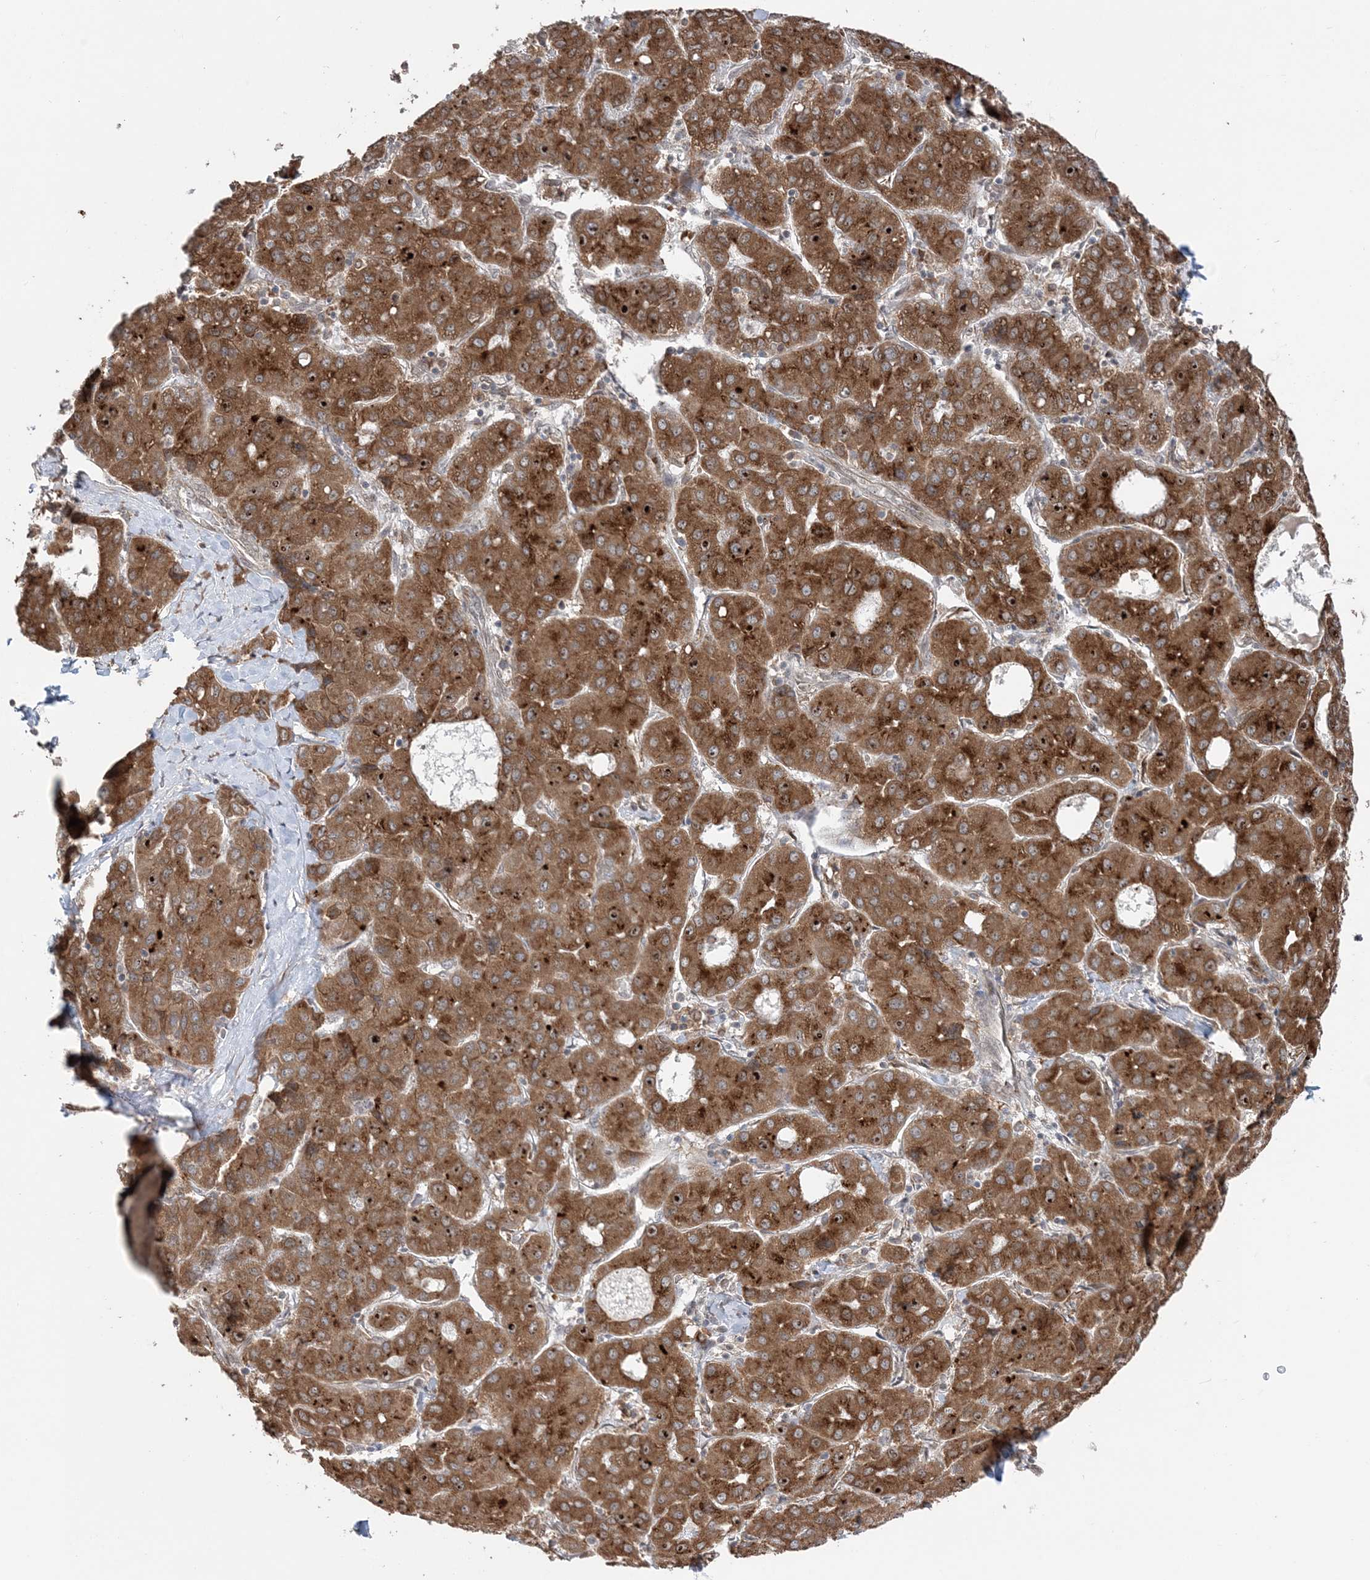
{"staining": {"intensity": "moderate", "quantity": ">75%", "location": "cytoplasmic/membranous"}, "tissue": "liver cancer", "cell_type": "Tumor cells", "image_type": "cancer", "snomed": [{"axis": "morphology", "description": "Carcinoma, Hepatocellular, NOS"}, {"axis": "topography", "description": "Liver"}], "caption": "A medium amount of moderate cytoplasmic/membranous staining is seen in approximately >75% of tumor cells in liver cancer tissue. (DAB IHC with brightfield microscopy, high magnification).", "gene": "TMED10", "patient": {"sex": "male", "age": 65}}